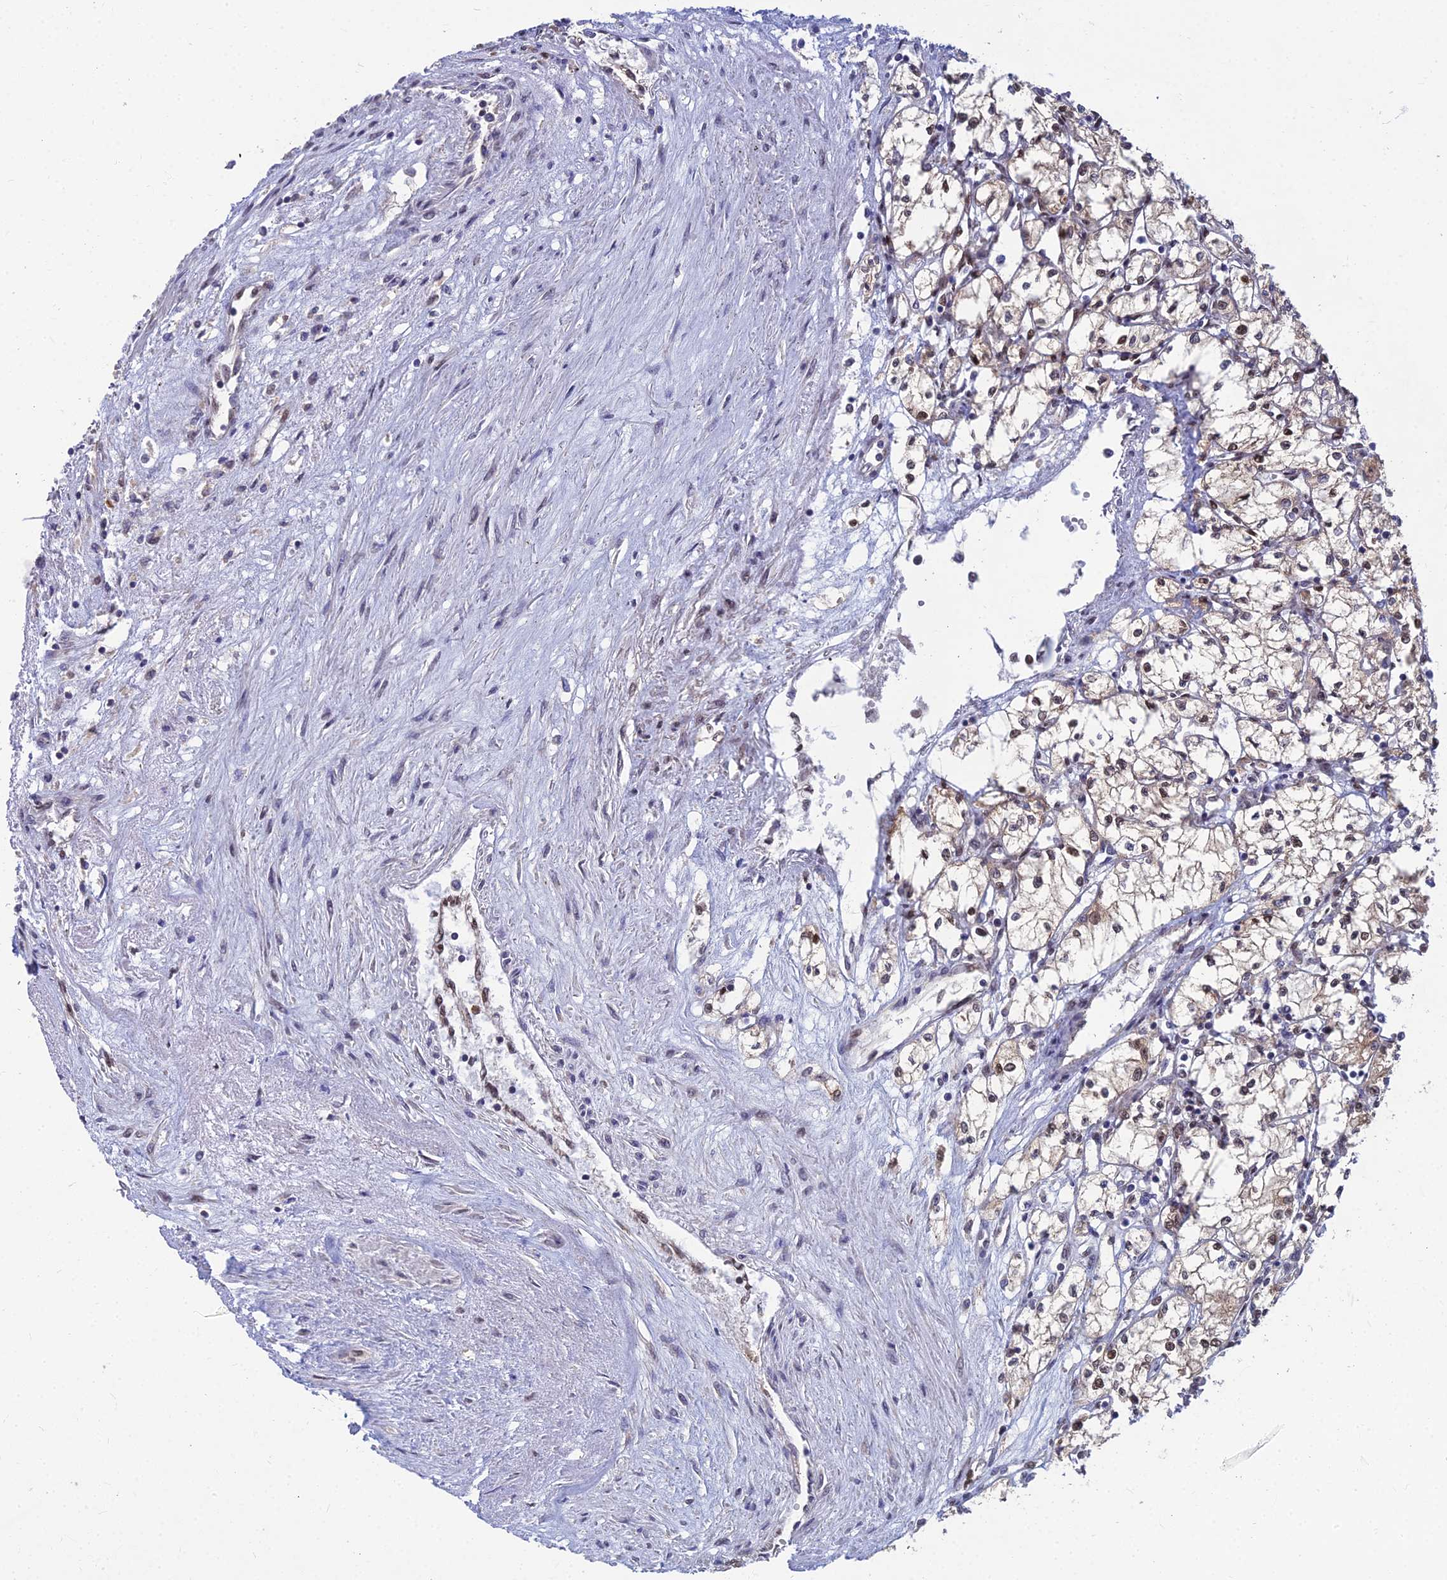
{"staining": {"intensity": "weak", "quantity": "<25%", "location": "cytoplasmic/membranous"}, "tissue": "renal cancer", "cell_type": "Tumor cells", "image_type": "cancer", "snomed": [{"axis": "morphology", "description": "Adenocarcinoma, NOS"}, {"axis": "topography", "description": "Kidney"}], "caption": "The image reveals no staining of tumor cells in renal cancer (adenocarcinoma).", "gene": "DNPEP", "patient": {"sex": "male", "age": 59}}